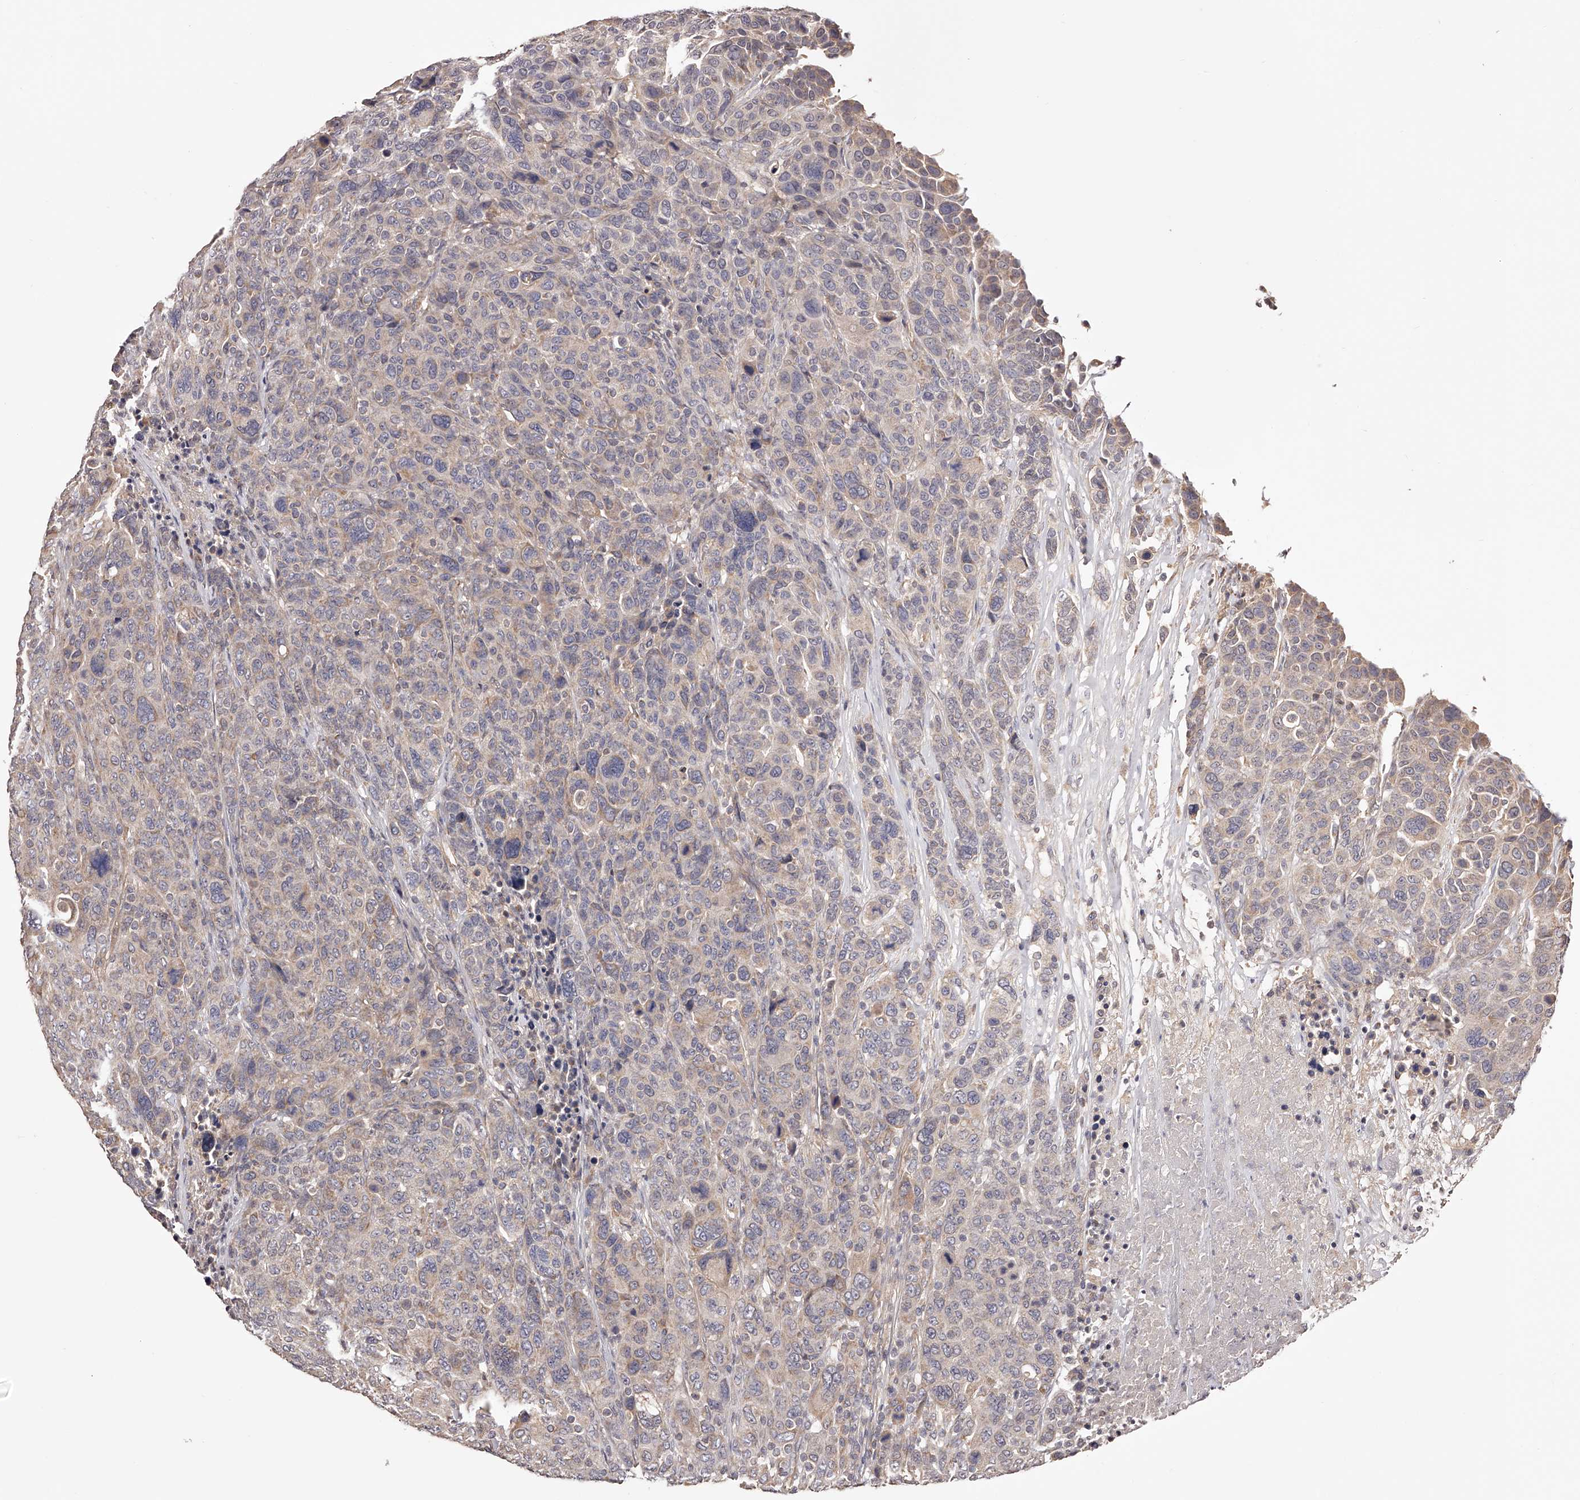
{"staining": {"intensity": "weak", "quantity": "<25%", "location": "cytoplasmic/membranous"}, "tissue": "breast cancer", "cell_type": "Tumor cells", "image_type": "cancer", "snomed": [{"axis": "morphology", "description": "Duct carcinoma"}, {"axis": "topography", "description": "Breast"}], "caption": "High power microscopy image of an IHC photomicrograph of breast infiltrating ductal carcinoma, revealing no significant staining in tumor cells.", "gene": "USP21", "patient": {"sex": "female", "age": 37}}